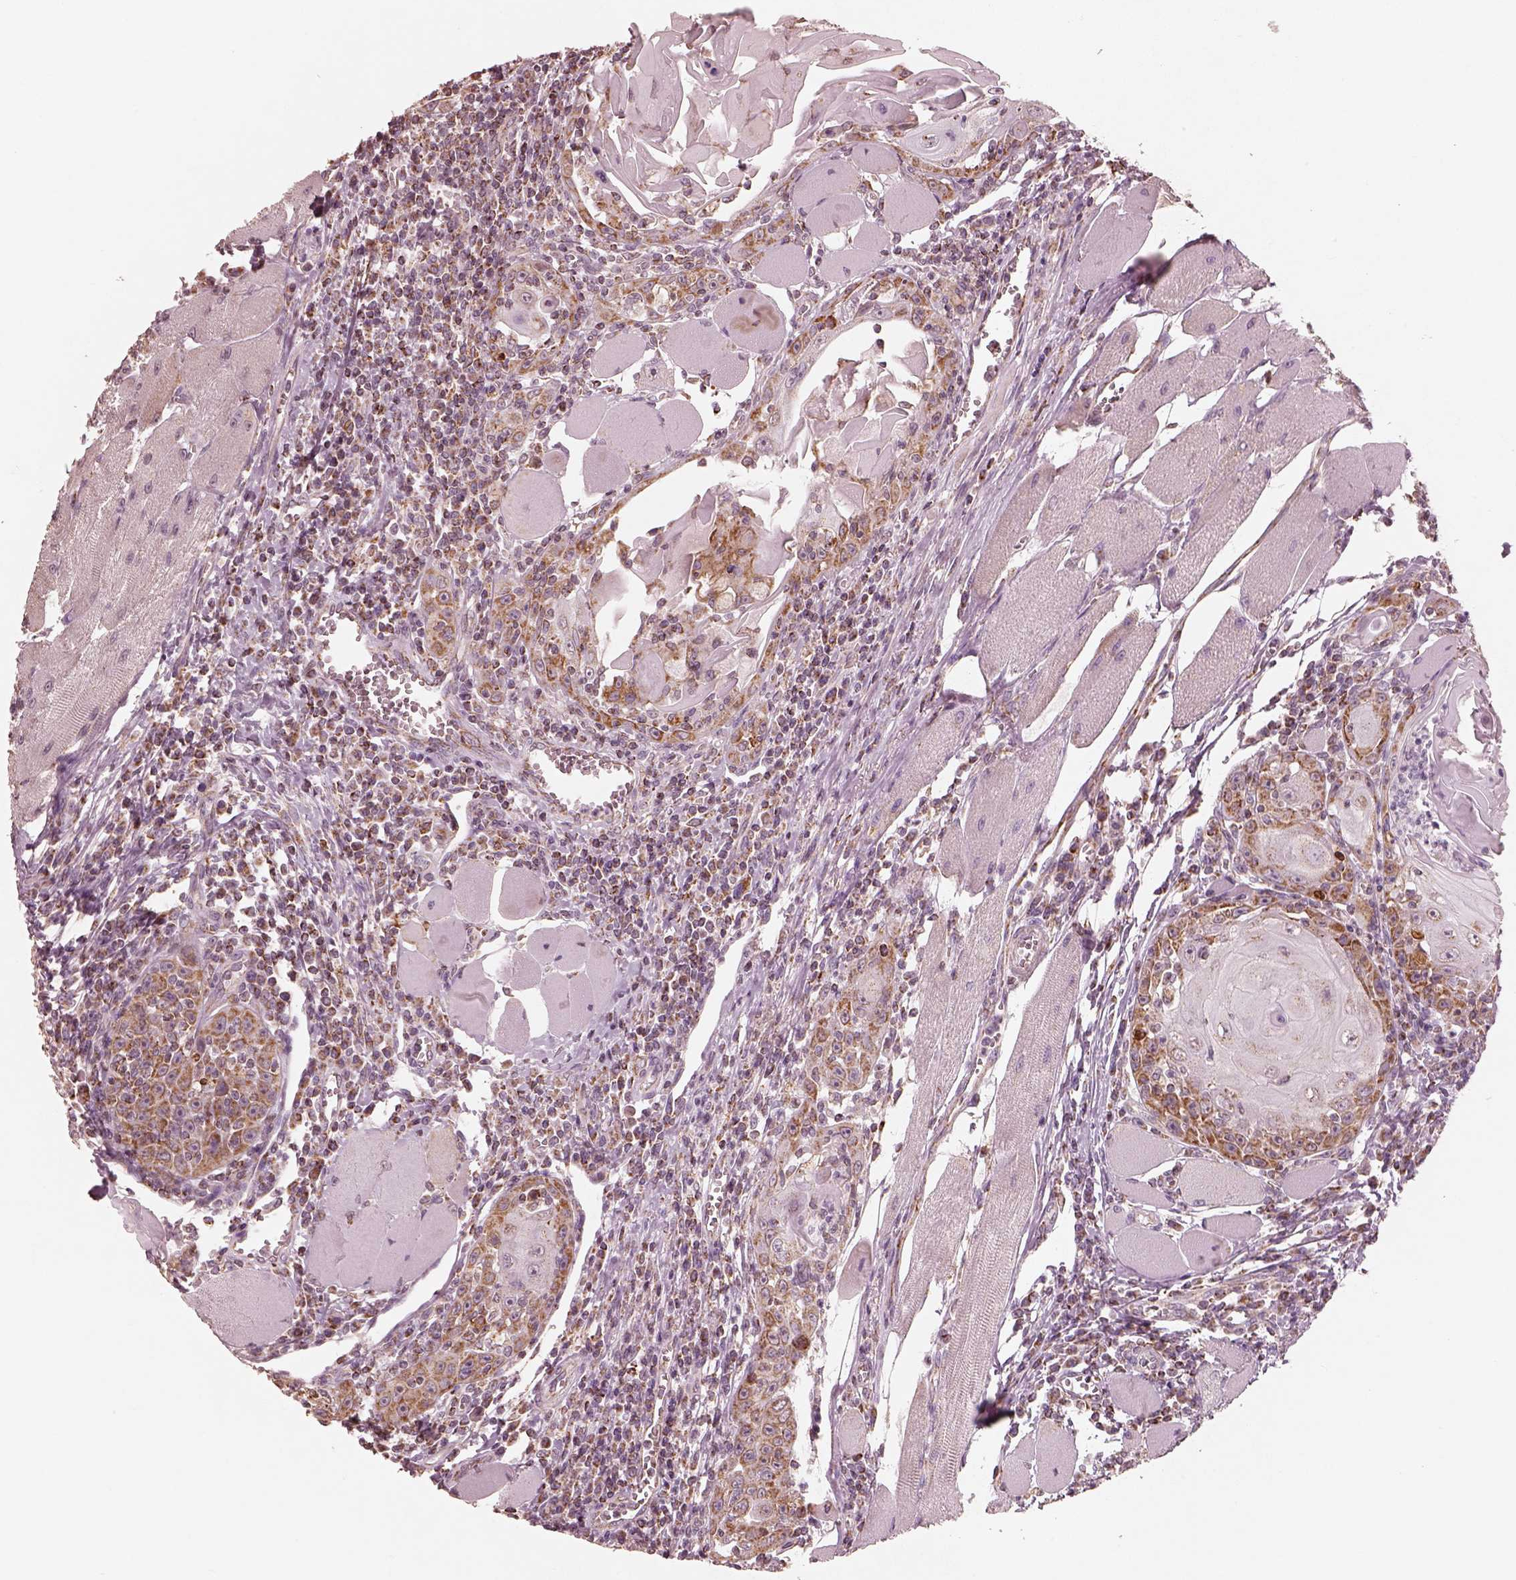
{"staining": {"intensity": "moderate", "quantity": ">75%", "location": "cytoplasmic/membranous"}, "tissue": "head and neck cancer", "cell_type": "Tumor cells", "image_type": "cancer", "snomed": [{"axis": "morphology", "description": "Normal tissue, NOS"}, {"axis": "morphology", "description": "Squamous cell carcinoma, NOS"}, {"axis": "topography", "description": "Oral tissue"}, {"axis": "topography", "description": "Head-Neck"}], "caption": "Protein expression by IHC reveals moderate cytoplasmic/membranous positivity in approximately >75% of tumor cells in head and neck cancer.", "gene": "ENTPD6", "patient": {"sex": "male", "age": 52}}